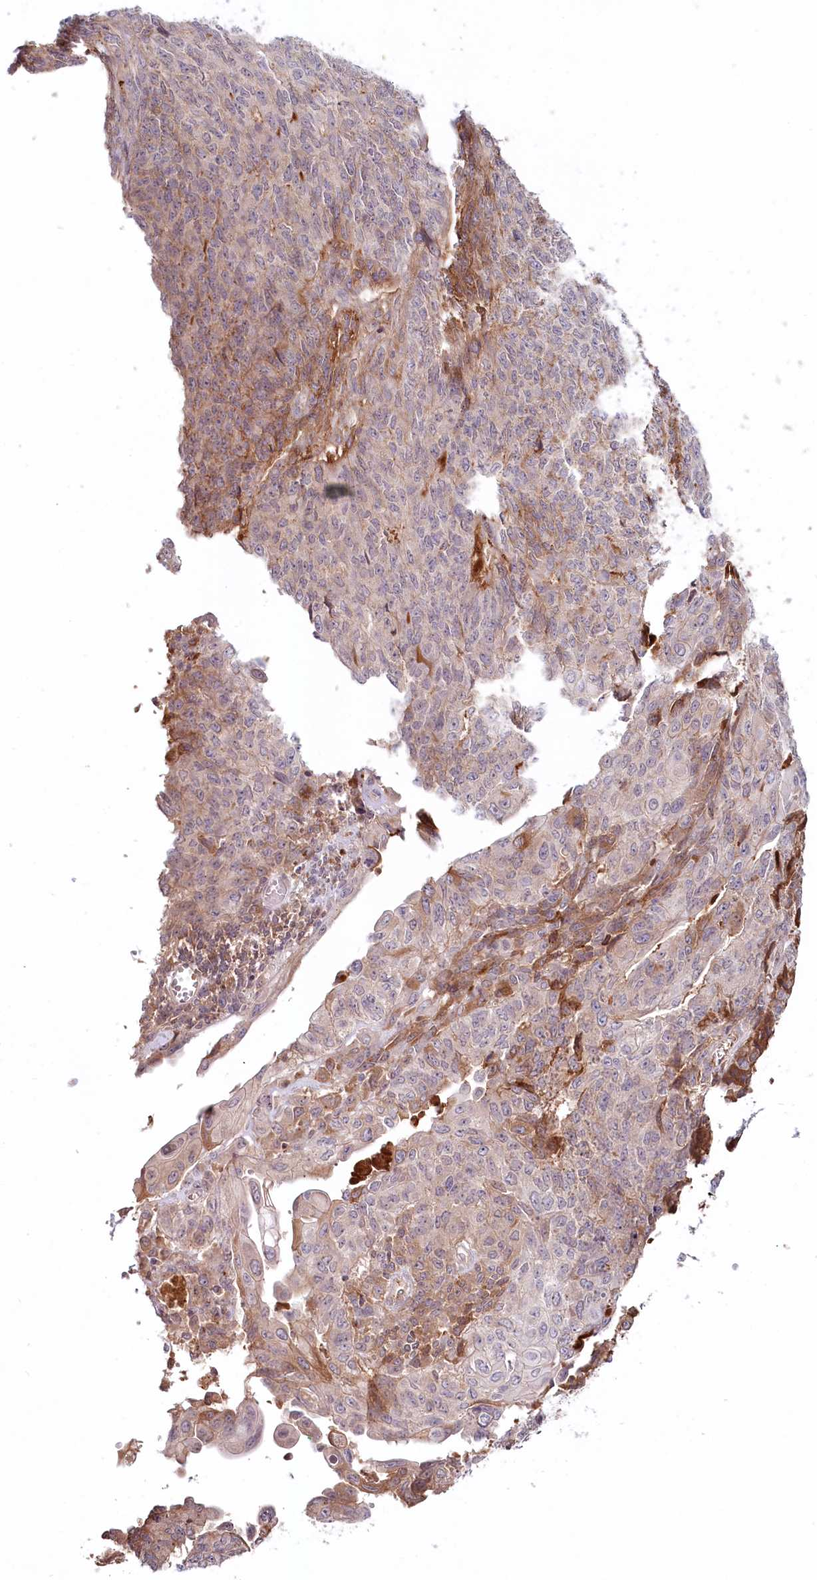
{"staining": {"intensity": "moderate", "quantity": "<25%", "location": "cytoplasmic/membranous"}, "tissue": "endometrial cancer", "cell_type": "Tumor cells", "image_type": "cancer", "snomed": [{"axis": "morphology", "description": "Adenocarcinoma, NOS"}, {"axis": "topography", "description": "Endometrium"}], "caption": "Adenocarcinoma (endometrial) tissue demonstrates moderate cytoplasmic/membranous positivity in about <25% of tumor cells, visualized by immunohistochemistry.", "gene": "PSAPL1", "patient": {"sex": "female", "age": 32}}